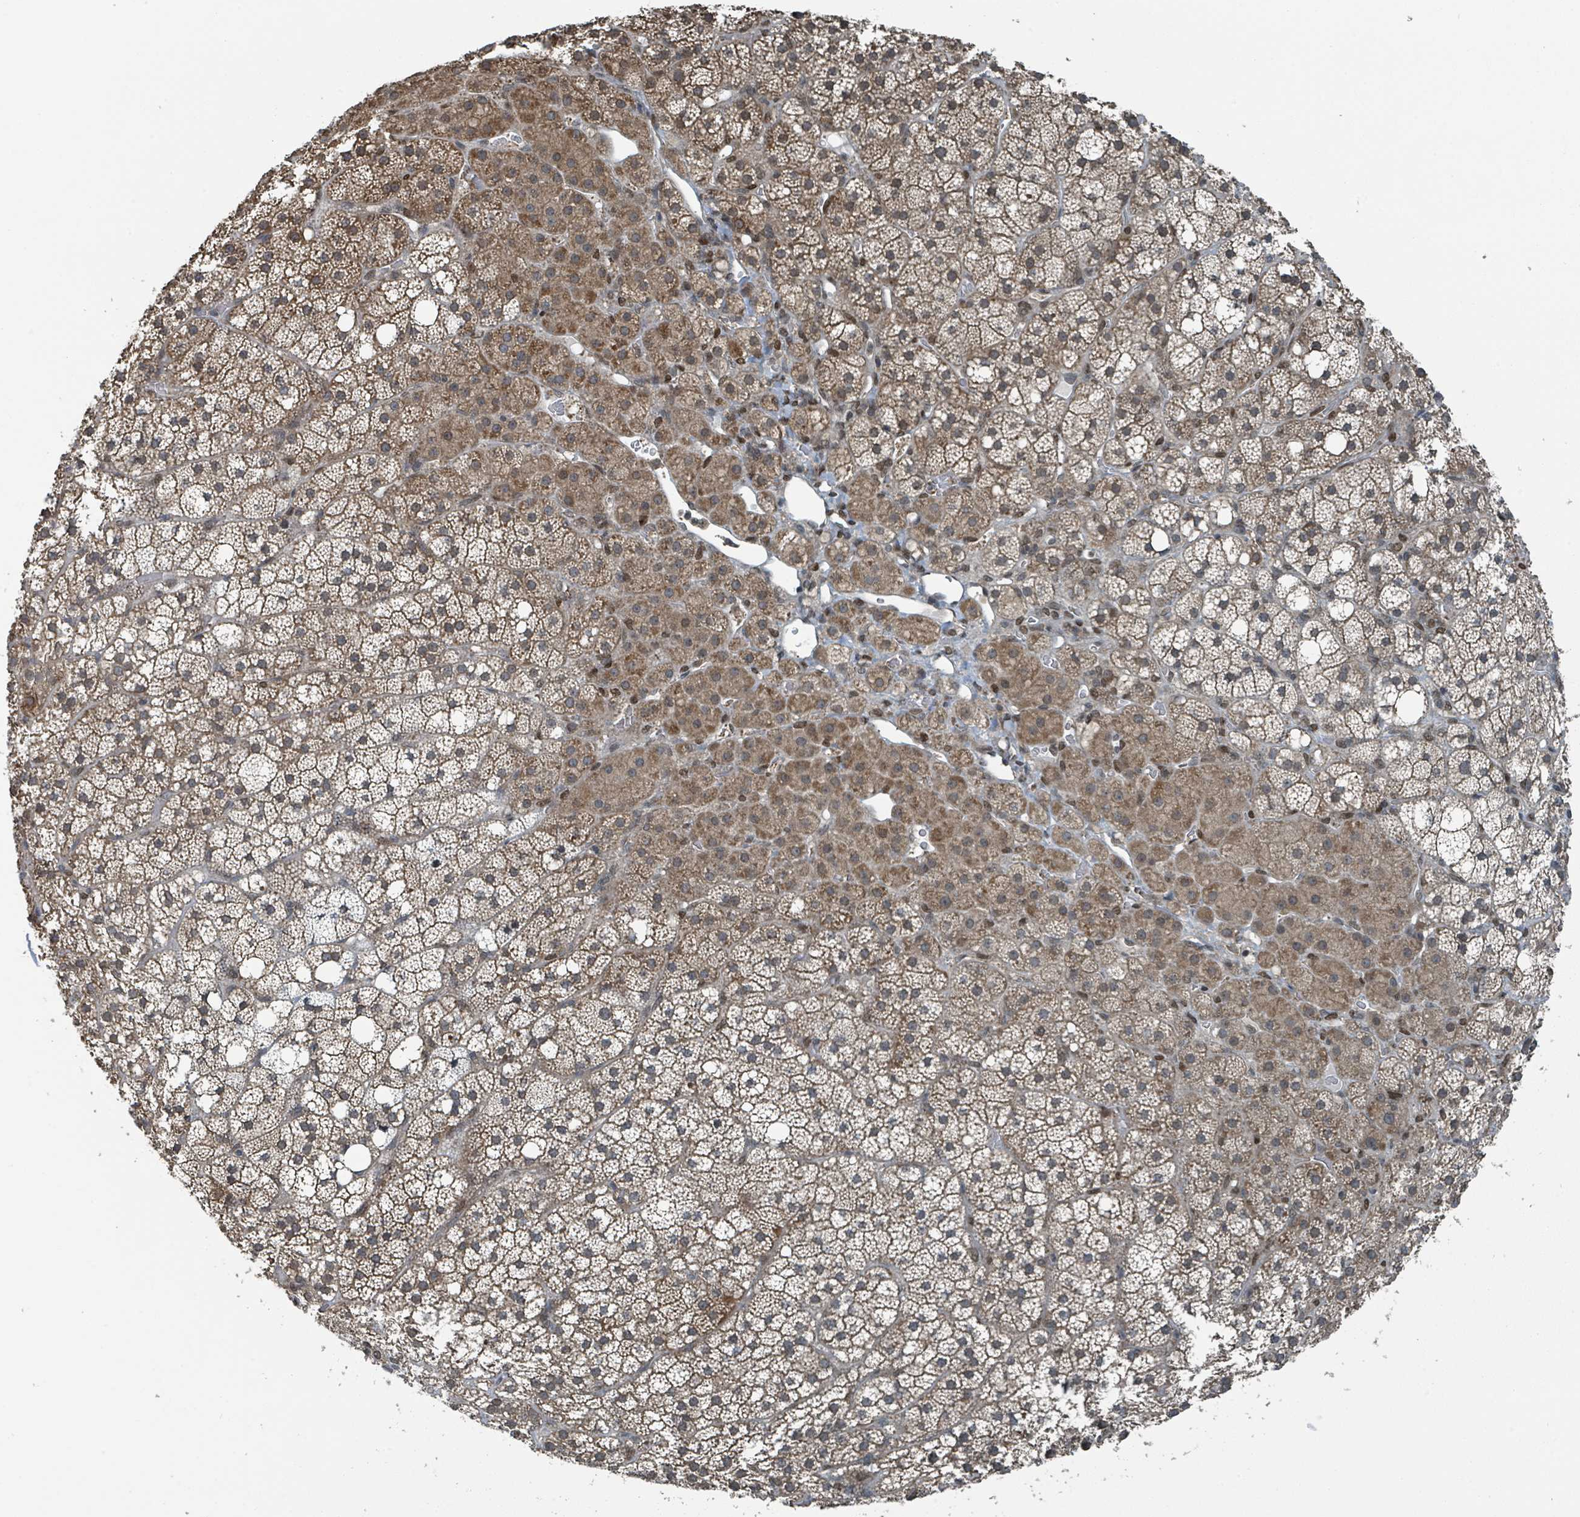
{"staining": {"intensity": "moderate", "quantity": ">75%", "location": "cytoplasmic/membranous"}, "tissue": "adrenal gland", "cell_type": "Glandular cells", "image_type": "normal", "snomed": [{"axis": "morphology", "description": "Normal tissue, NOS"}, {"axis": "topography", "description": "Adrenal gland"}], "caption": "This photomicrograph demonstrates unremarkable adrenal gland stained with immunohistochemistry (IHC) to label a protein in brown. The cytoplasmic/membranous of glandular cells show moderate positivity for the protein. Nuclei are counter-stained blue.", "gene": "PHIP", "patient": {"sex": "male", "age": 53}}